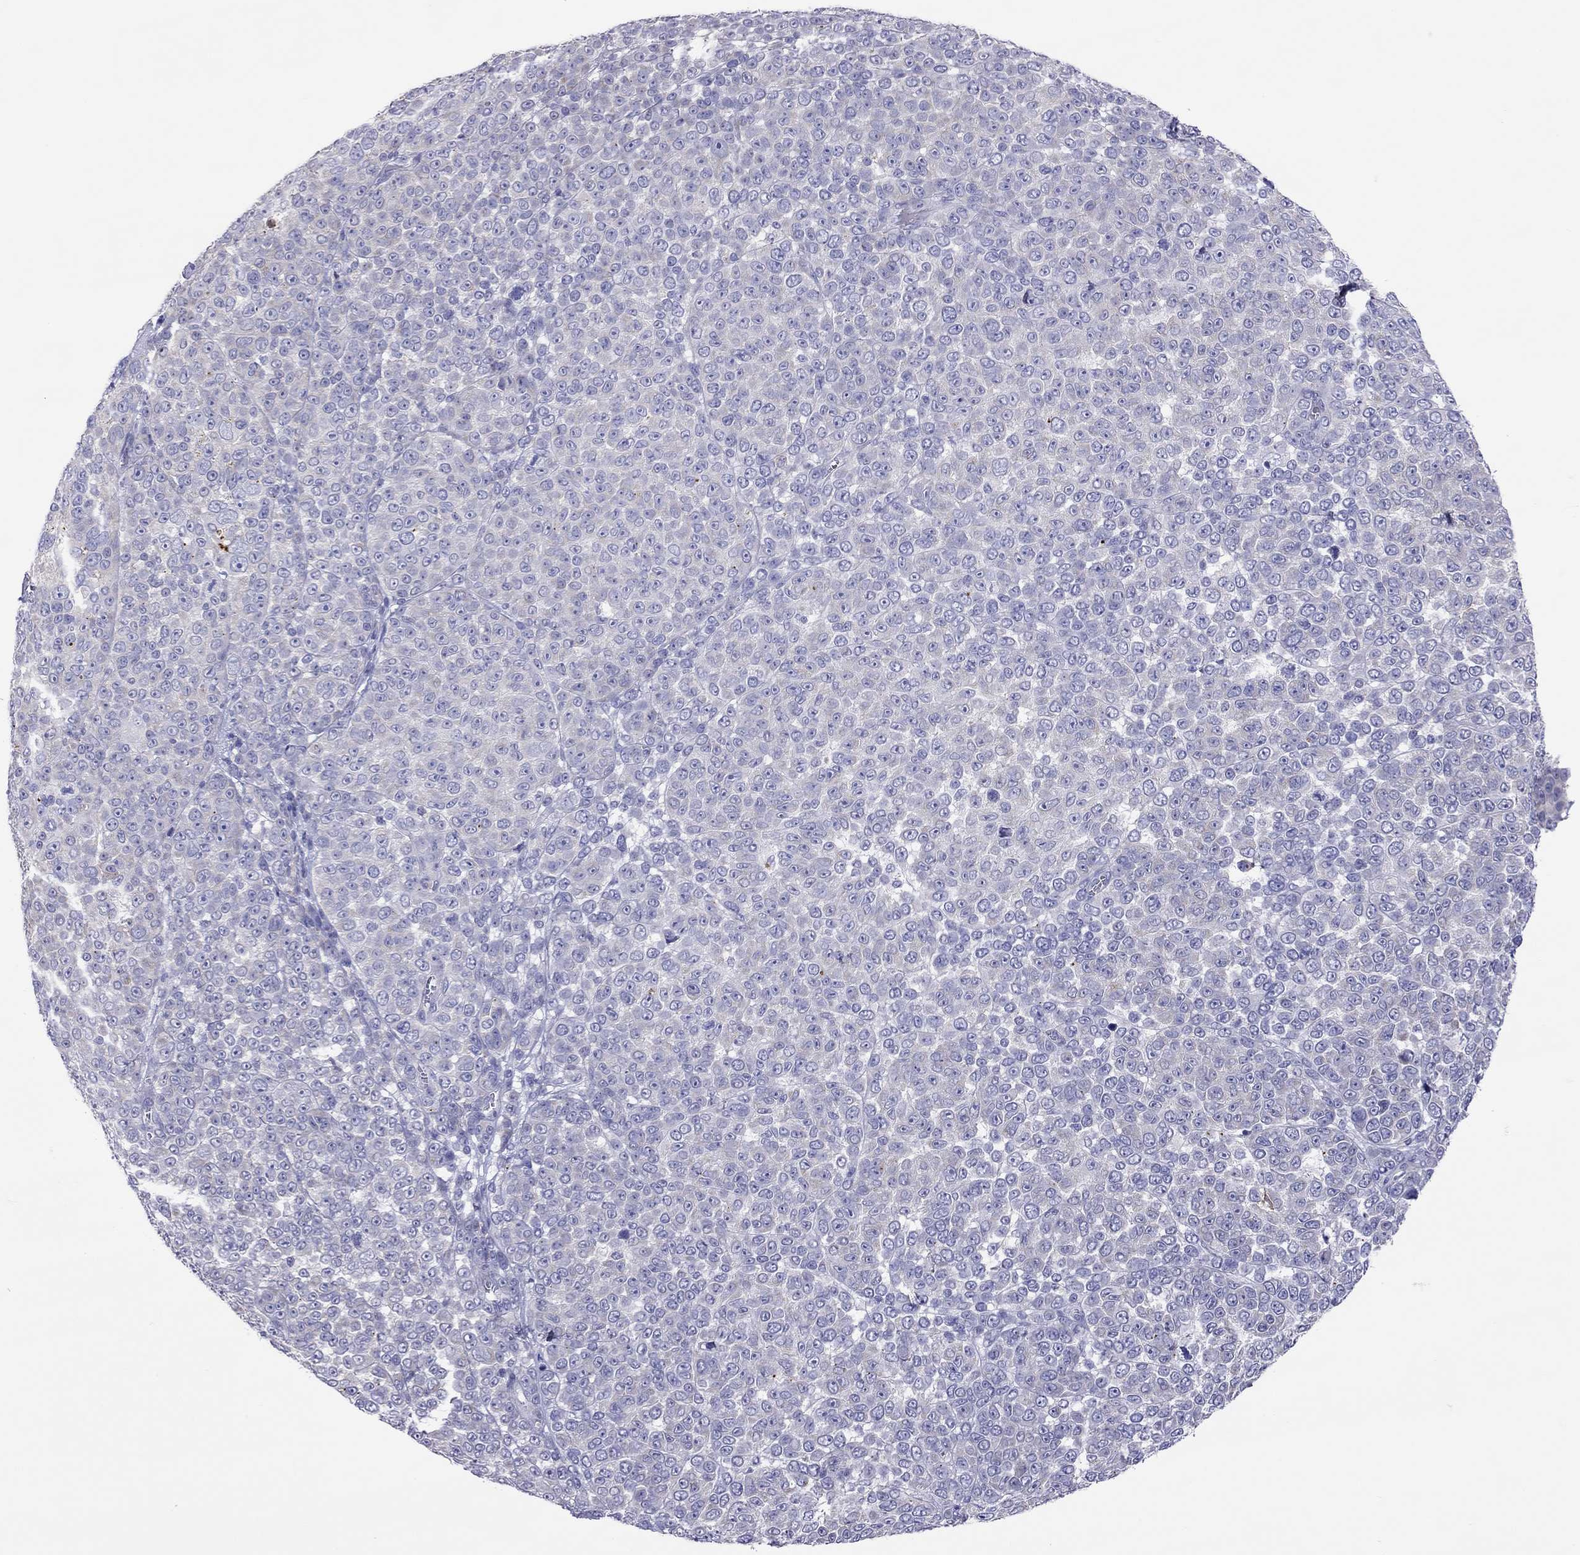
{"staining": {"intensity": "negative", "quantity": "none", "location": "none"}, "tissue": "melanoma", "cell_type": "Tumor cells", "image_type": "cancer", "snomed": [{"axis": "morphology", "description": "Malignant melanoma, NOS"}, {"axis": "topography", "description": "Skin"}], "caption": "An immunohistochemistry (IHC) micrograph of melanoma is shown. There is no staining in tumor cells of melanoma.", "gene": "COL9A1", "patient": {"sex": "female", "age": 95}}